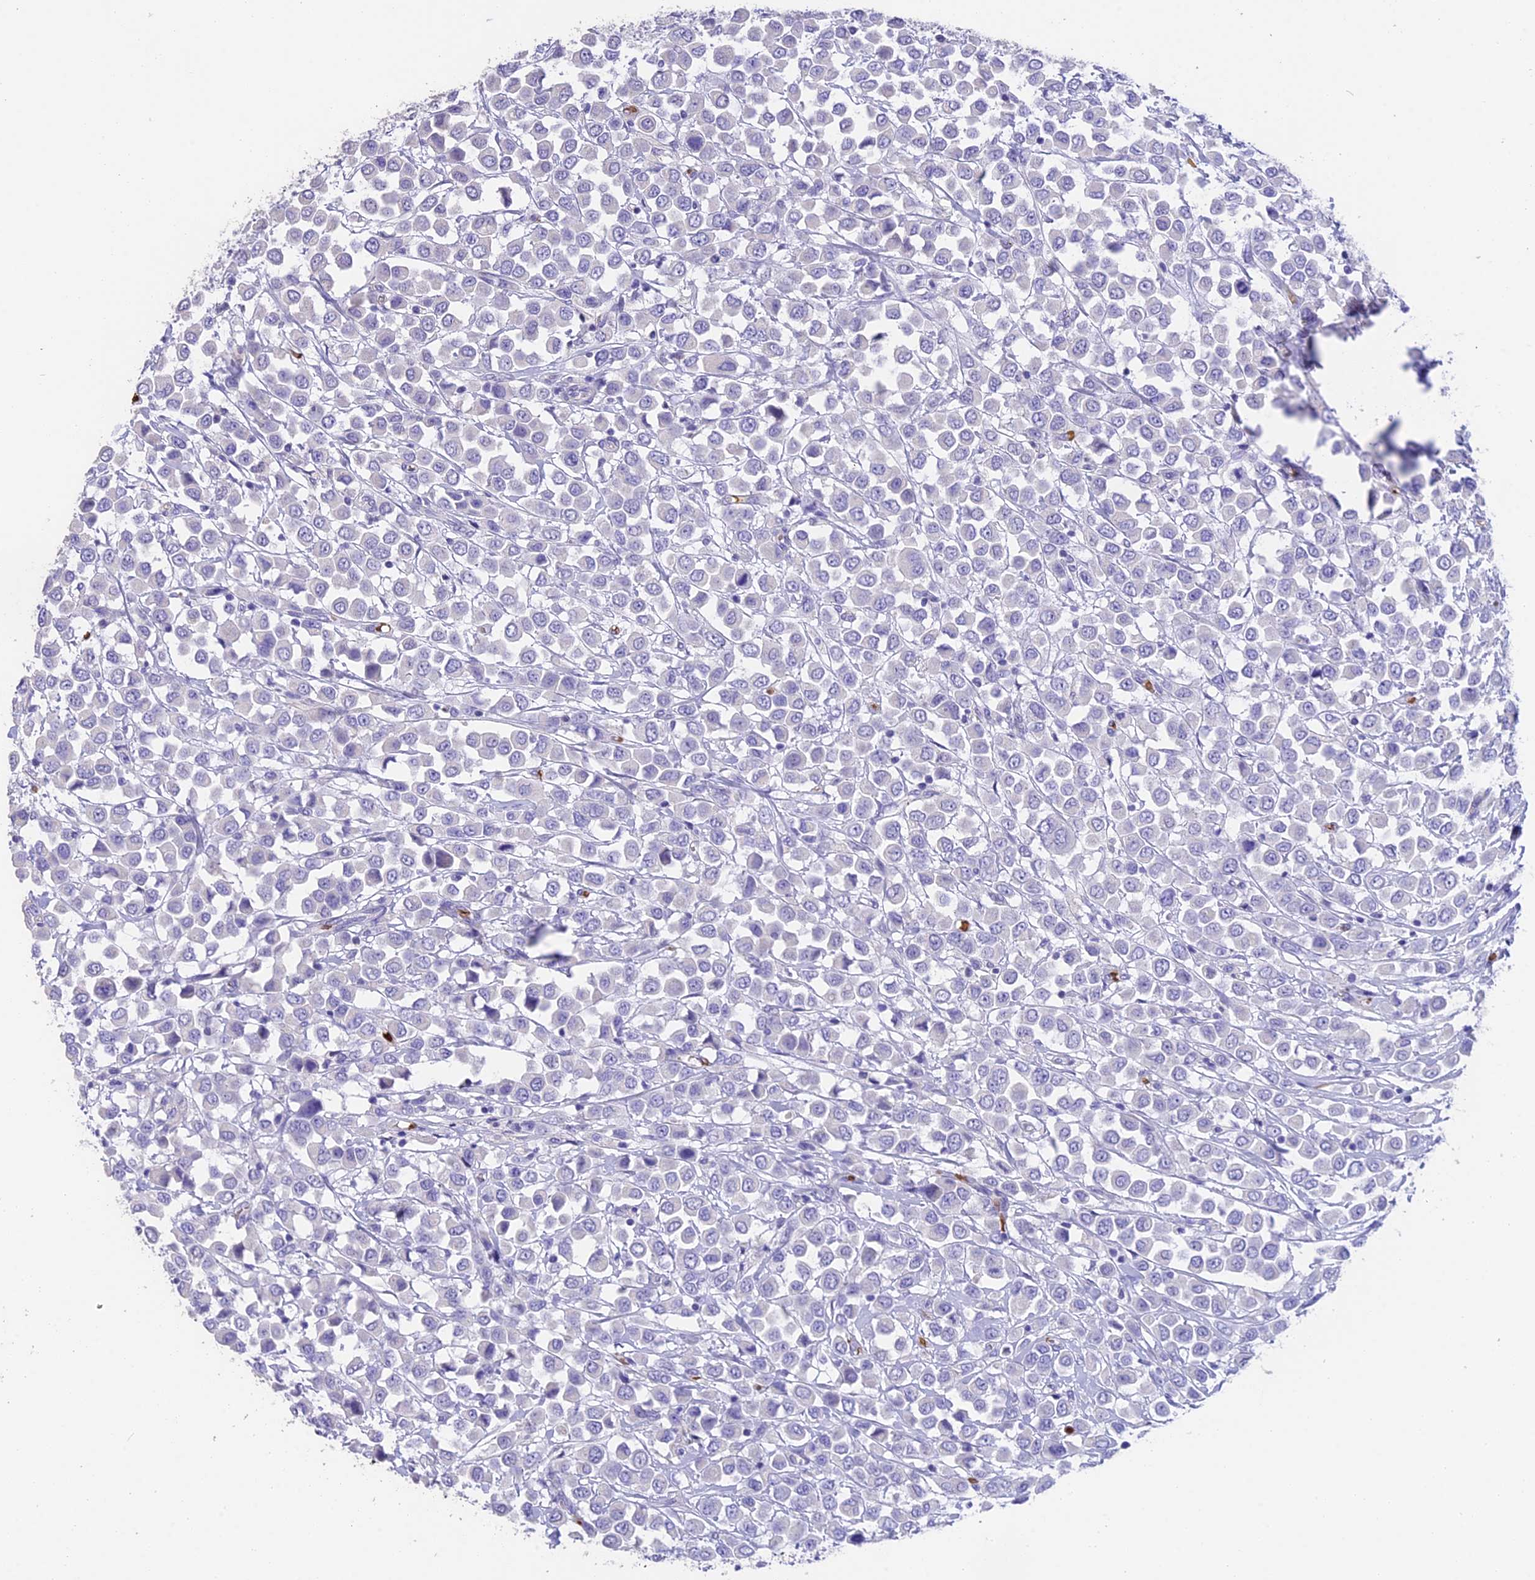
{"staining": {"intensity": "negative", "quantity": "none", "location": "none"}, "tissue": "breast cancer", "cell_type": "Tumor cells", "image_type": "cancer", "snomed": [{"axis": "morphology", "description": "Duct carcinoma"}, {"axis": "topography", "description": "Breast"}], "caption": "A high-resolution image shows immunohistochemistry staining of breast infiltrating ductal carcinoma, which displays no significant expression in tumor cells. (Stains: DAB (3,3'-diaminobenzidine) immunohistochemistry (IHC) with hematoxylin counter stain, Microscopy: brightfield microscopy at high magnification).", "gene": "TNNC2", "patient": {"sex": "female", "age": 61}}